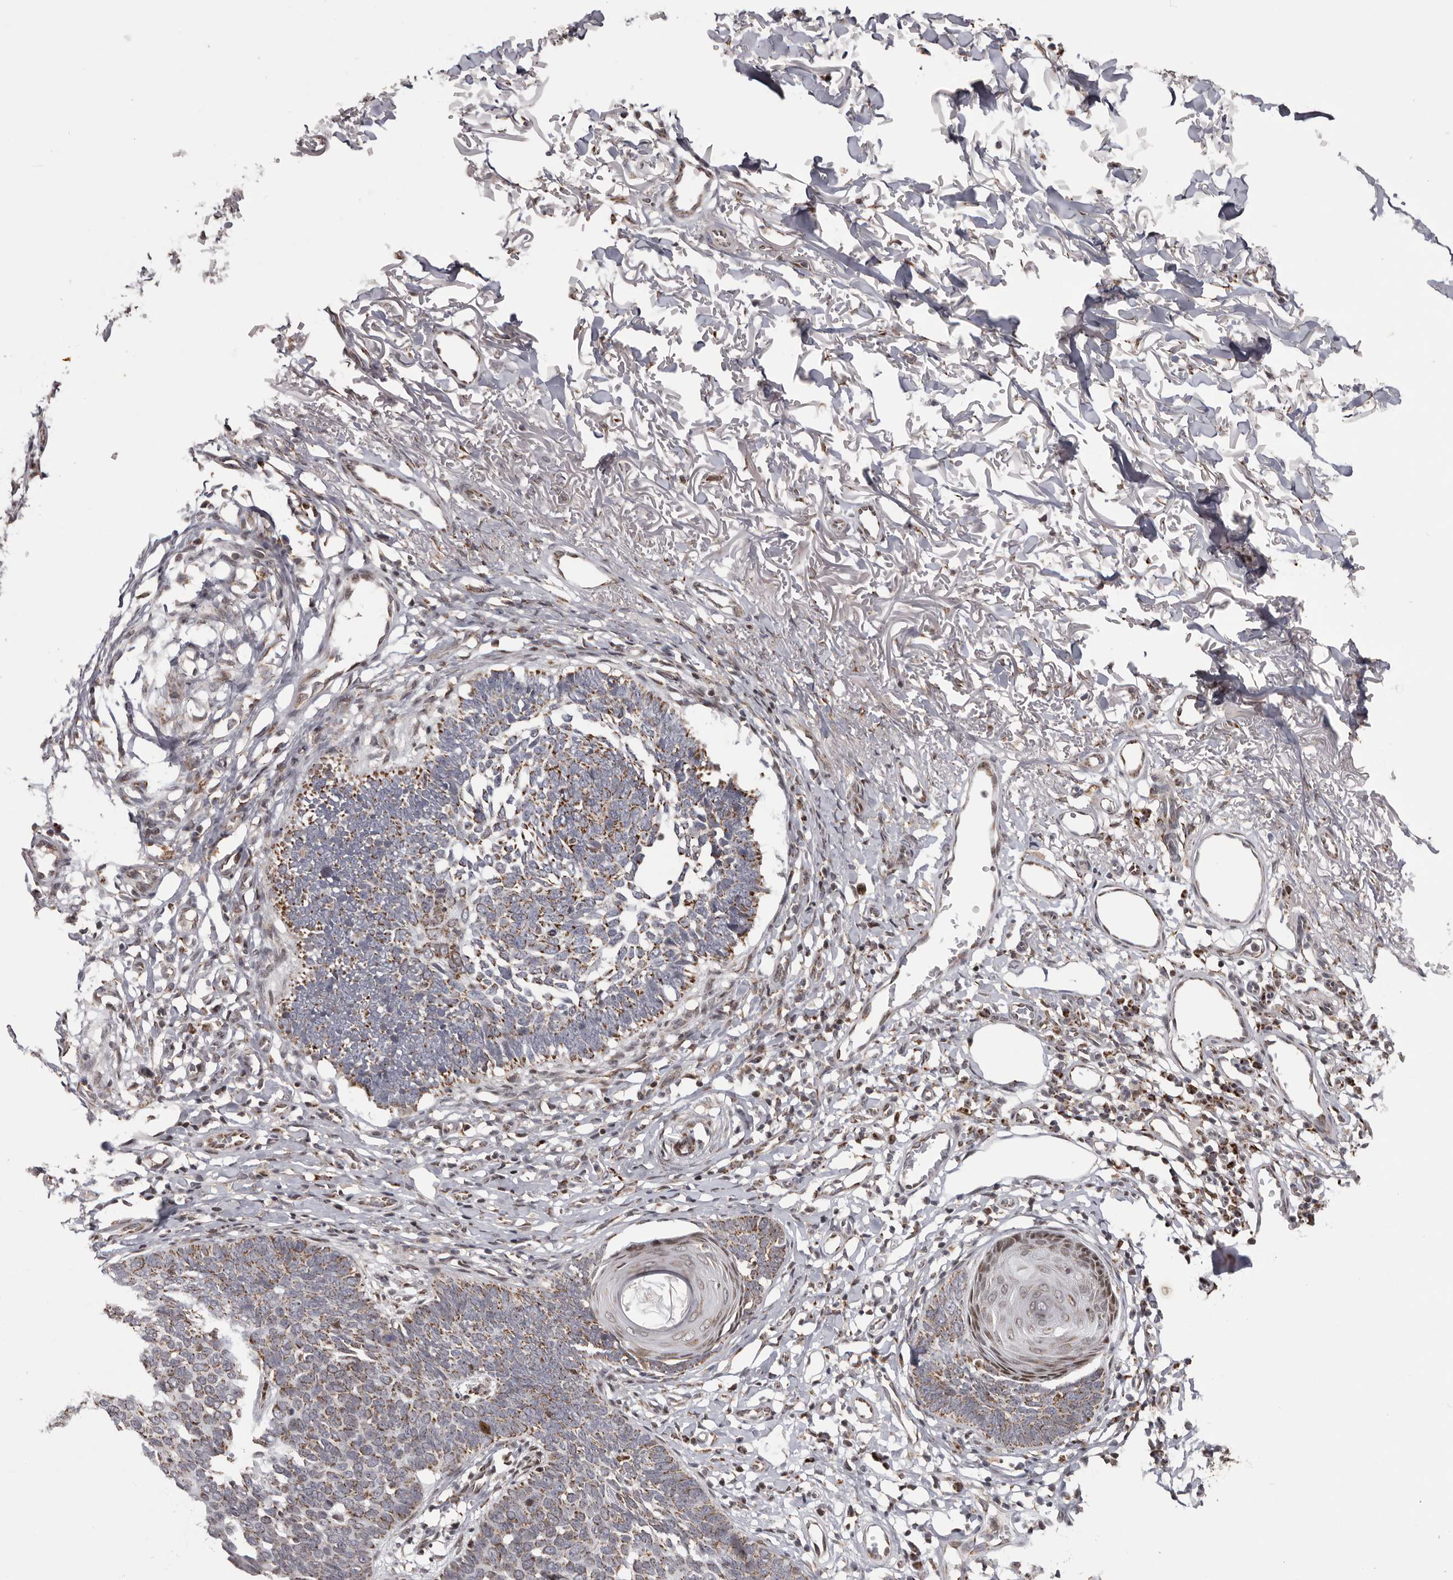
{"staining": {"intensity": "moderate", "quantity": ">75%", "location": "cytoplasmic/membranous"}, "tissue": "skin cancer", "cell_type": "Tumor cells", "image_type": "cancer", "snomed": [{"axis": "morphology", "description": "Normal tissue, NOS"}, {"axis": "morphology", "description": "Basal cell carcinoma"}, {"axis": "topography", "description": "Skin"}], "caption": "Skin cancer (basal cell carcinoma) stained with immunohistochemistry demonstrates moderate cytoplasmic/membranous positivity in about >75% of tumor cells. (Stains: DAB (3,3'-diaminobenzidine) in brown, nuclei in blue, Microscopy: brightfield microscopy at high magnification).", "gene": "C17orf99", "patient": {"sex": "male", "age": 77}}